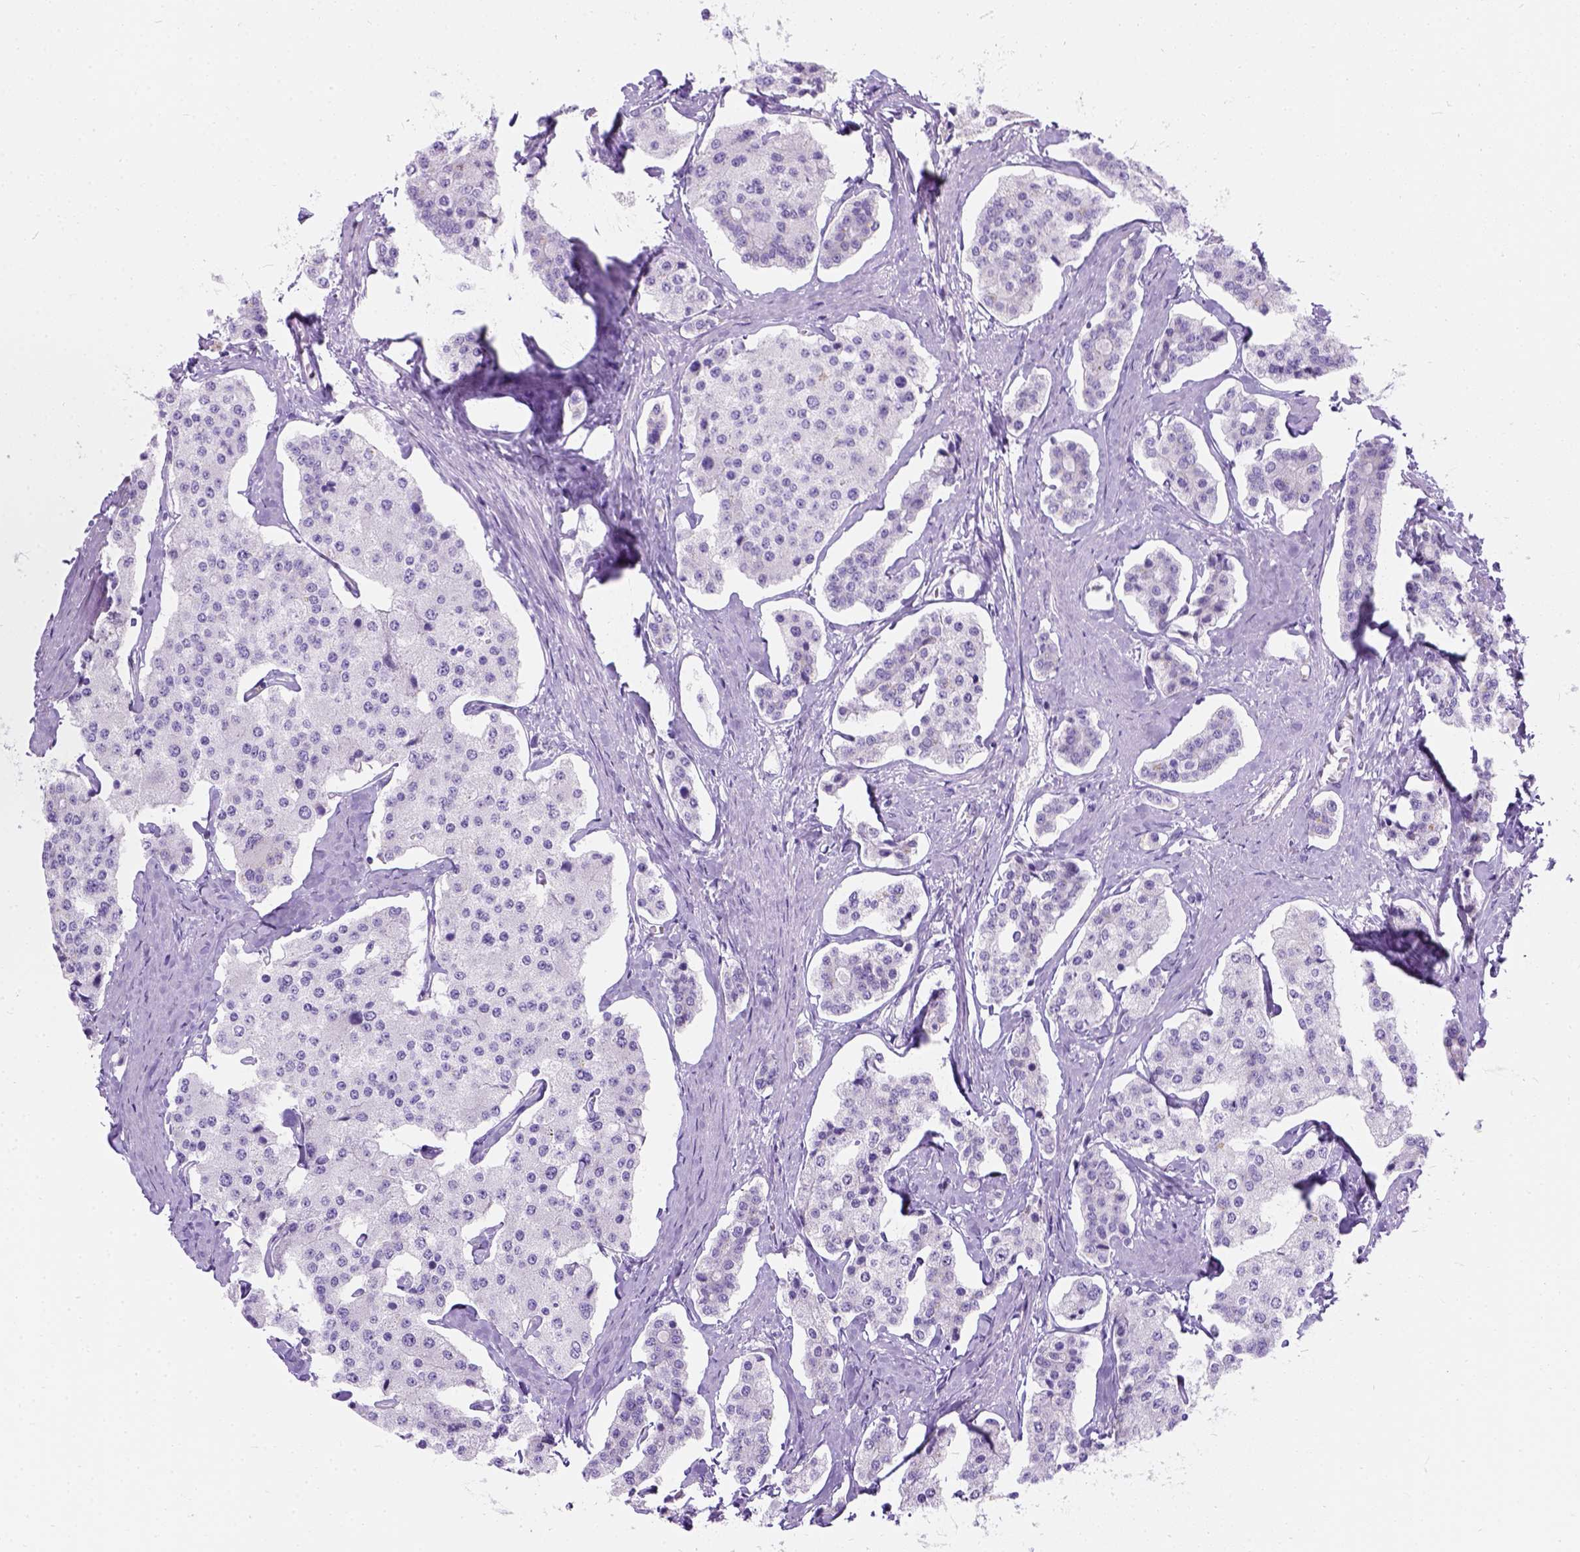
{"staining": {"intensity": "negative", "quantity": "none", "location": "none"}, "tissue": "carcinoid", "cell_type": "Tumor cells", "image_type": "cancer", "snomed": [{"axis": "morphology", "description": "Carcinoid, malignant, NOS"}, {"axis": "topography", "description": "Small intestine"}], "caption": "Malignant carcinoid stained for a protein using immunohistochemistry (IHC) shows no staining tumor cells.", "gene": "C7orf57", "patient": {"sex": "female", "age": 65}}